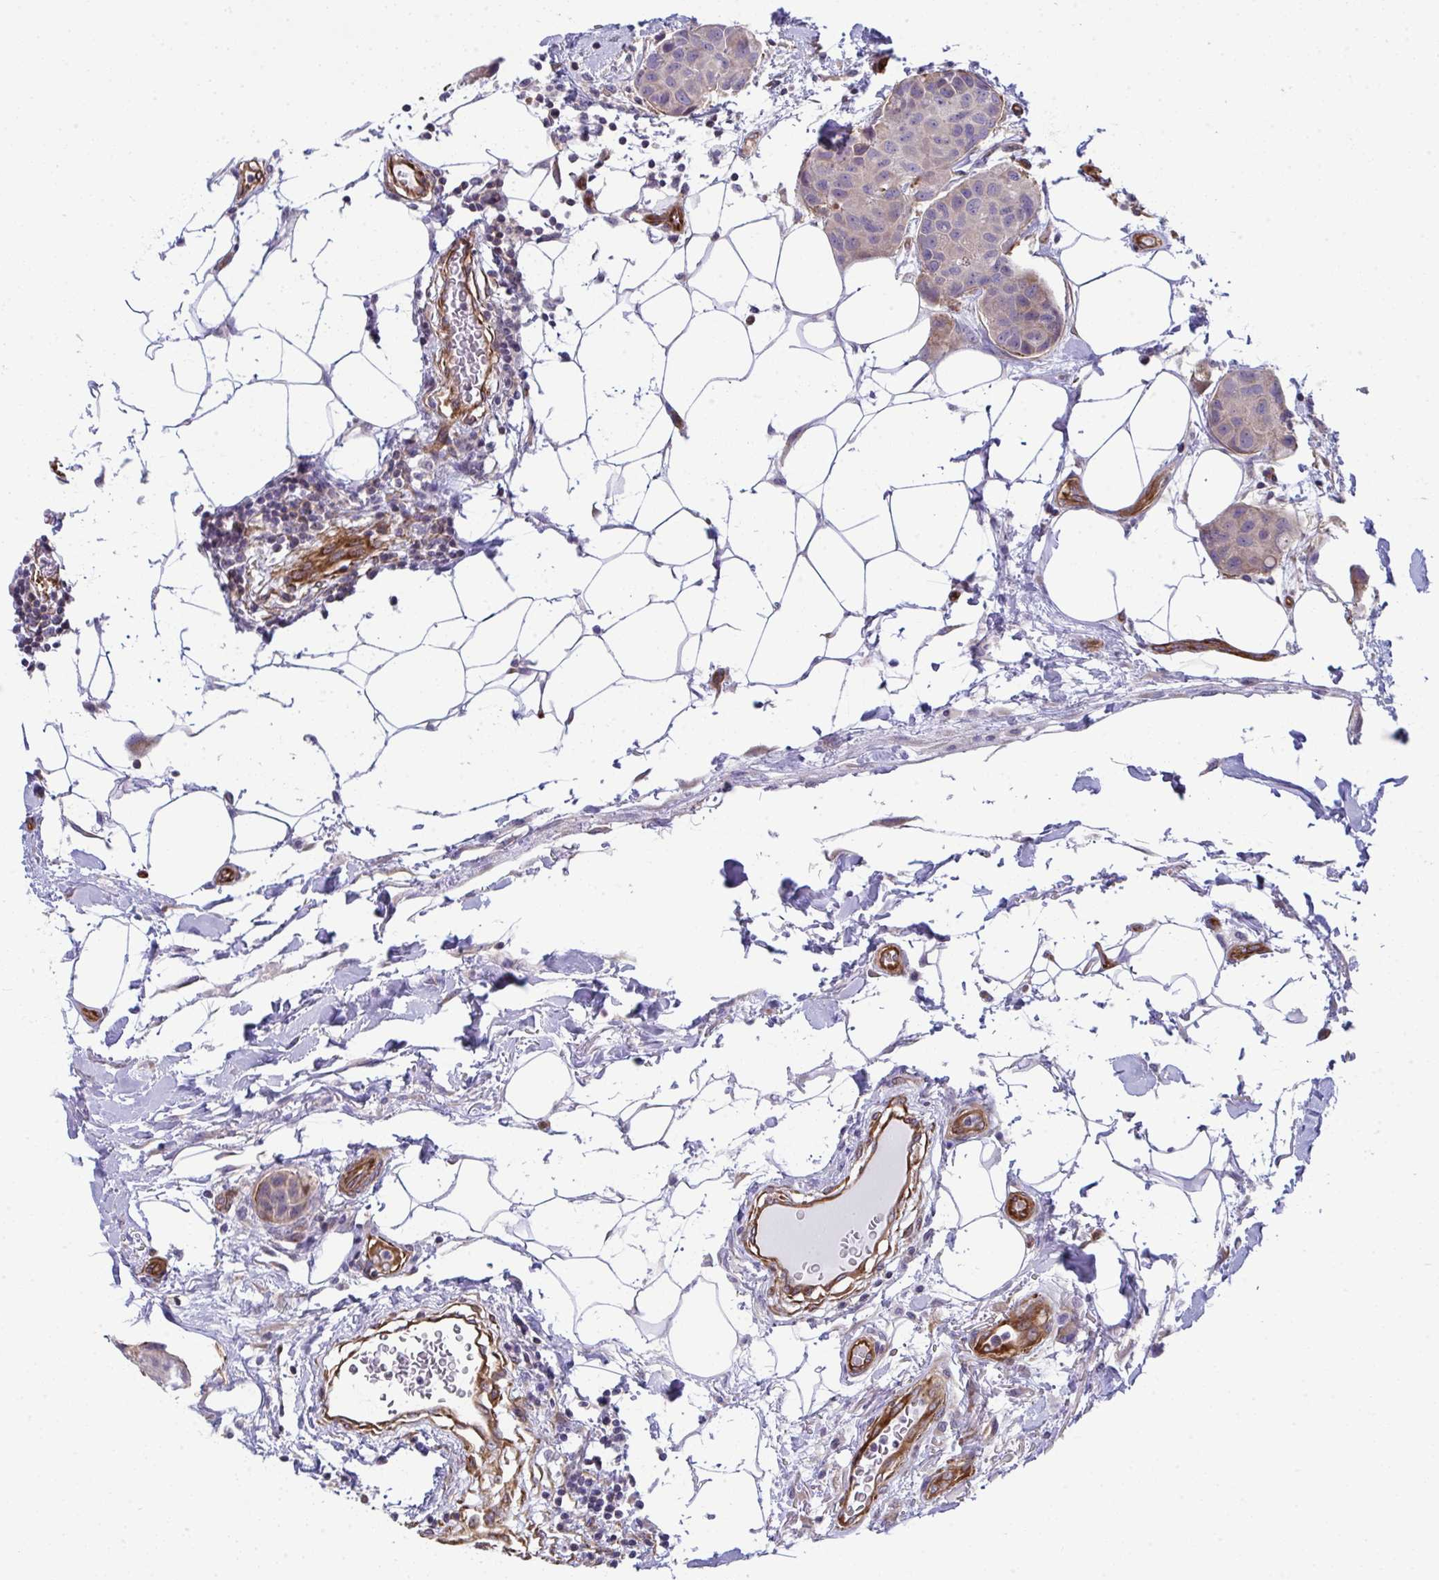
{"staining": {"intensity": "negative", "quantity": "none", "location": "none"}, "tissue": "breast cancer", "cell_type": "Tumor cells", "image_type": "cancer", "snomed": [{"axis": "morphology", "description": "Duct carcinoma"}, {"axis": "topography", "description": "Breast"}, {"axis": "topography", "description": "Lymph node"}], "caption": "Tumor cells show no significant expression in breast infiltrating ductal carcinoma.", "gene": "MYL12A", "patient": {"sex": "female", "age": 80}}